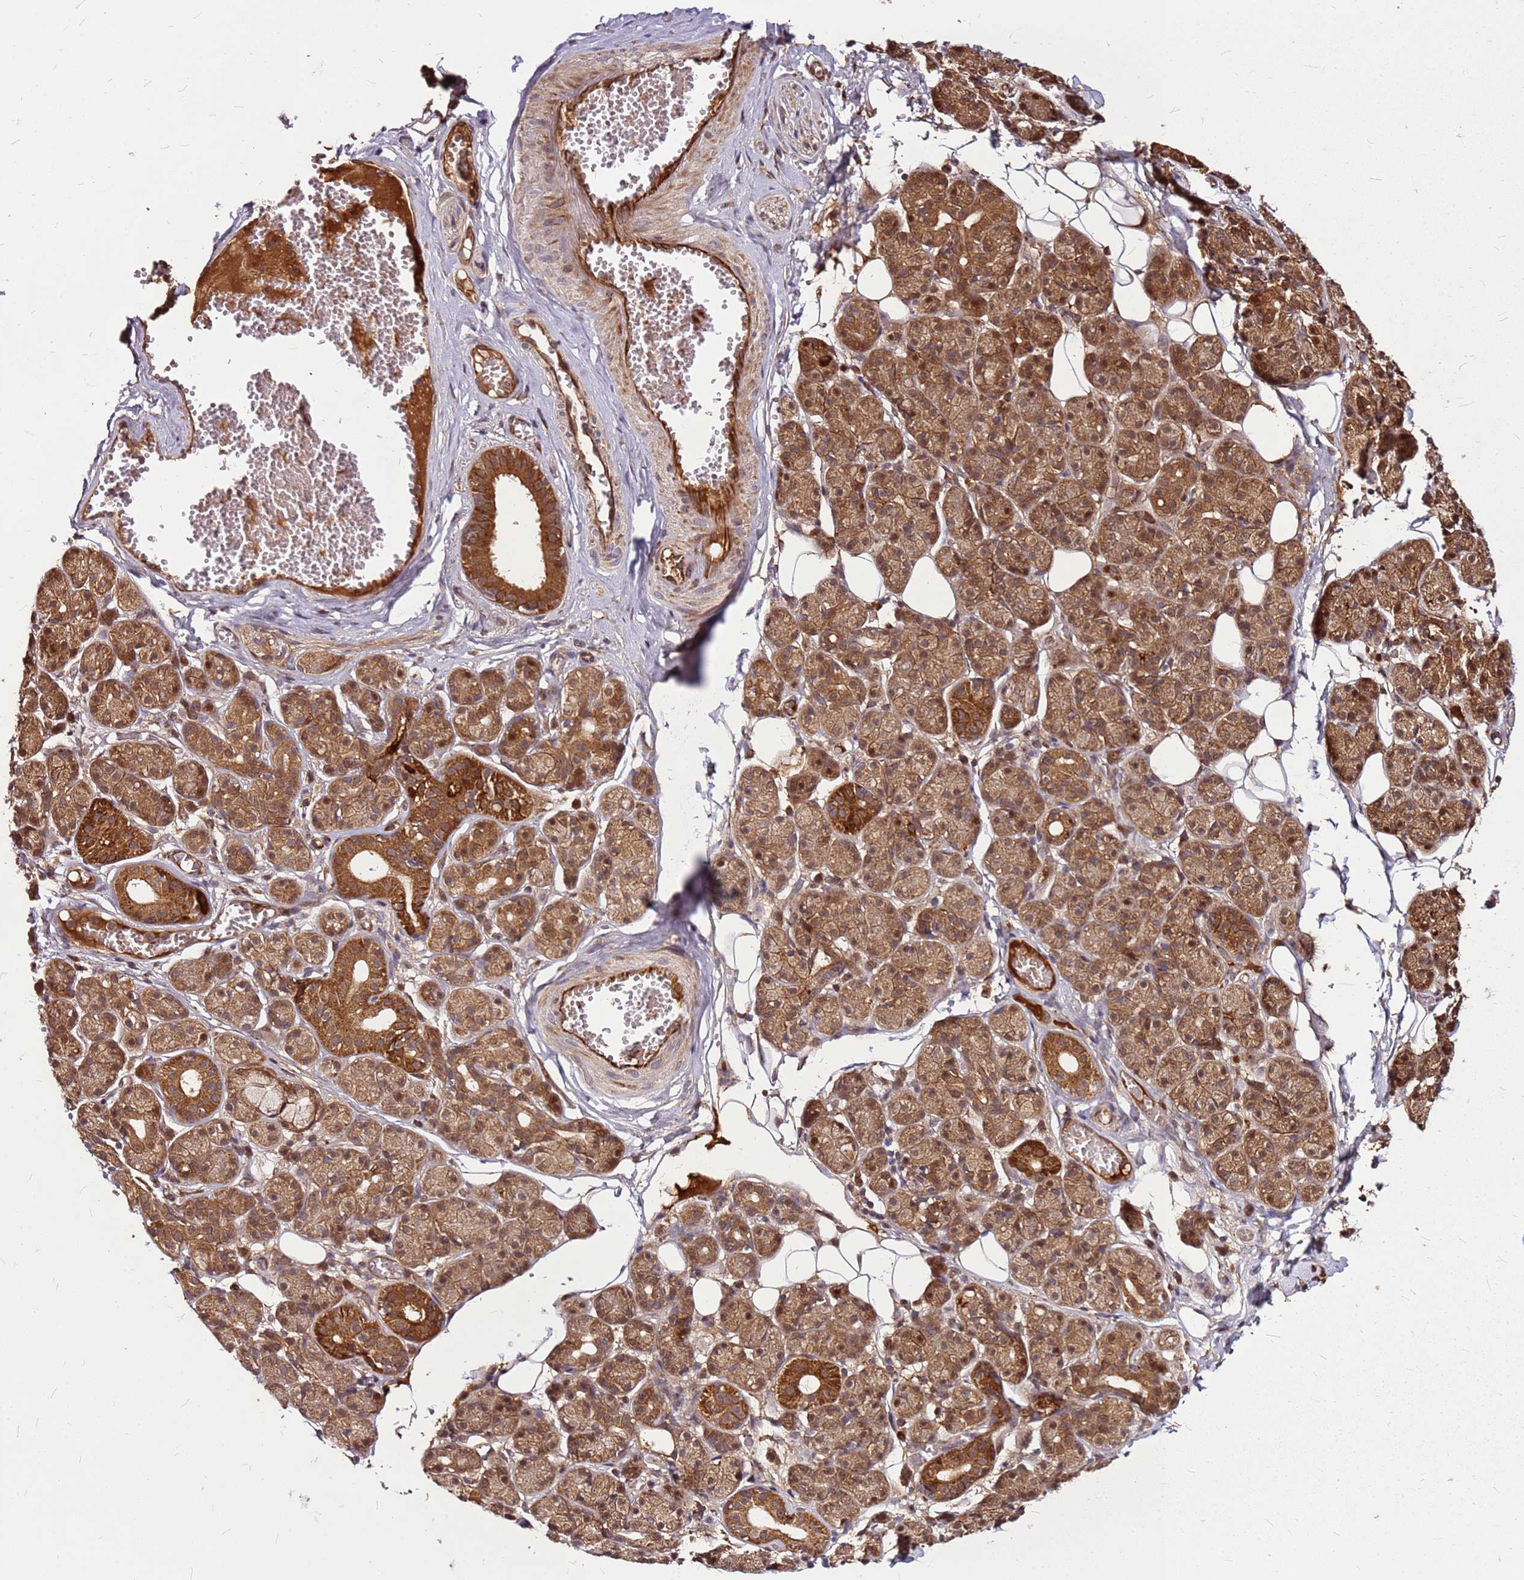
{"staining": {"intensity": "strong", "quantity": "25%-75%", "location": "cytoplasmic/membranous,nuclear"}, "tissue": "salivary gland", "cell_type": "Glandular cells", "image_type": "normal", "snomed": [{"axis": "morphology", "description": "Normal tissue, NOS"}, {"axis": "topography", "description": "Salivary gland"}], "caption": "Immunohistochemistry staining of benign salivary gland, which displays high levels of strong cytoplasmic/membranous,nuclear staining in about 25%-75% of glandular cells indicating strong cytoplasmic/membranous,nuclear protein expression. The staining was performed using DAB (3,3'-diaminobenzidine) (brown) for protein detection and nuclei were counterstained in hematoxylin (blue).", "gene": "LYPLAL1", "patient": {"sex": "male", "age": 63}}